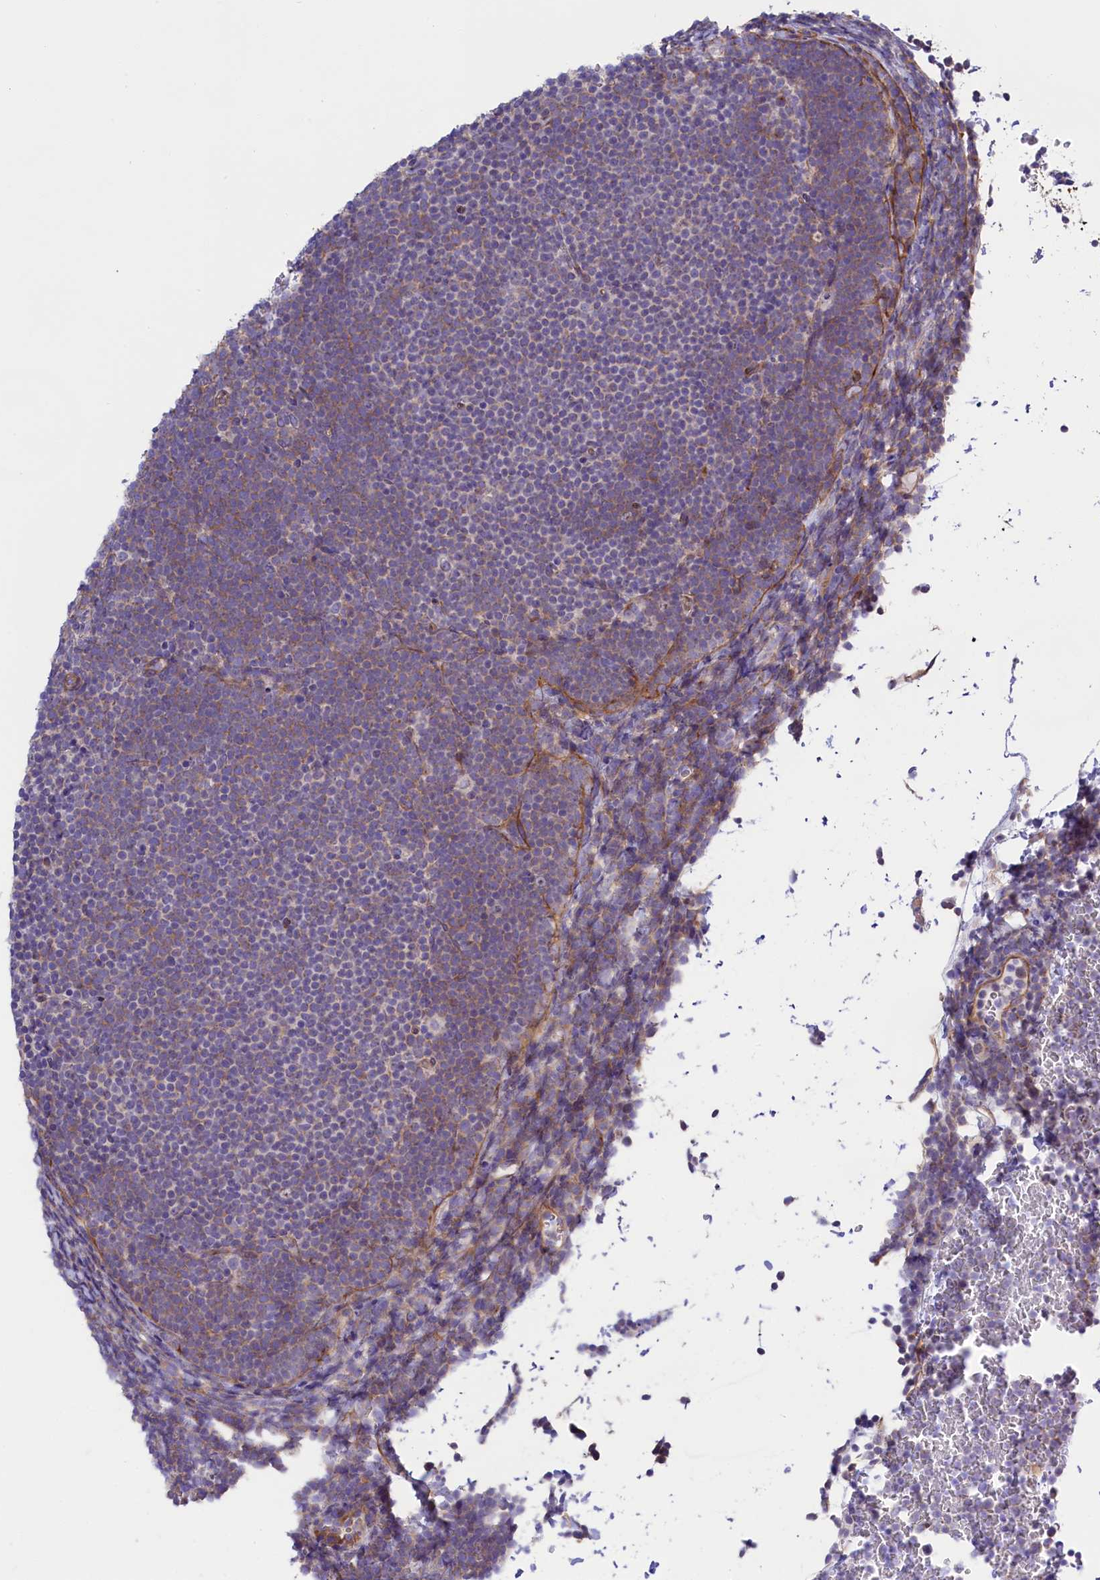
{"staining": {"intensity": "negative", "quantity": "none", "location": "none"}, "tissue": "lymphoma", "cell_type": "Tumor cells", "image_type": "cancer", "snomed": [{"axis": "morphology", "description": "Malignant lymphoma, non-Hodgkin's type, High grade"}, {"axis": "topography", "description": "Lymph node"}], "caption": "Tumor cells show no significant positivity in malignant lymphoma, non-Hodgkin's type (high-grade). (IHC, brightfield microscopy, high magnification).", "gene": "PPP1R13L", "patient": {"sex": "male", "age": 13}}